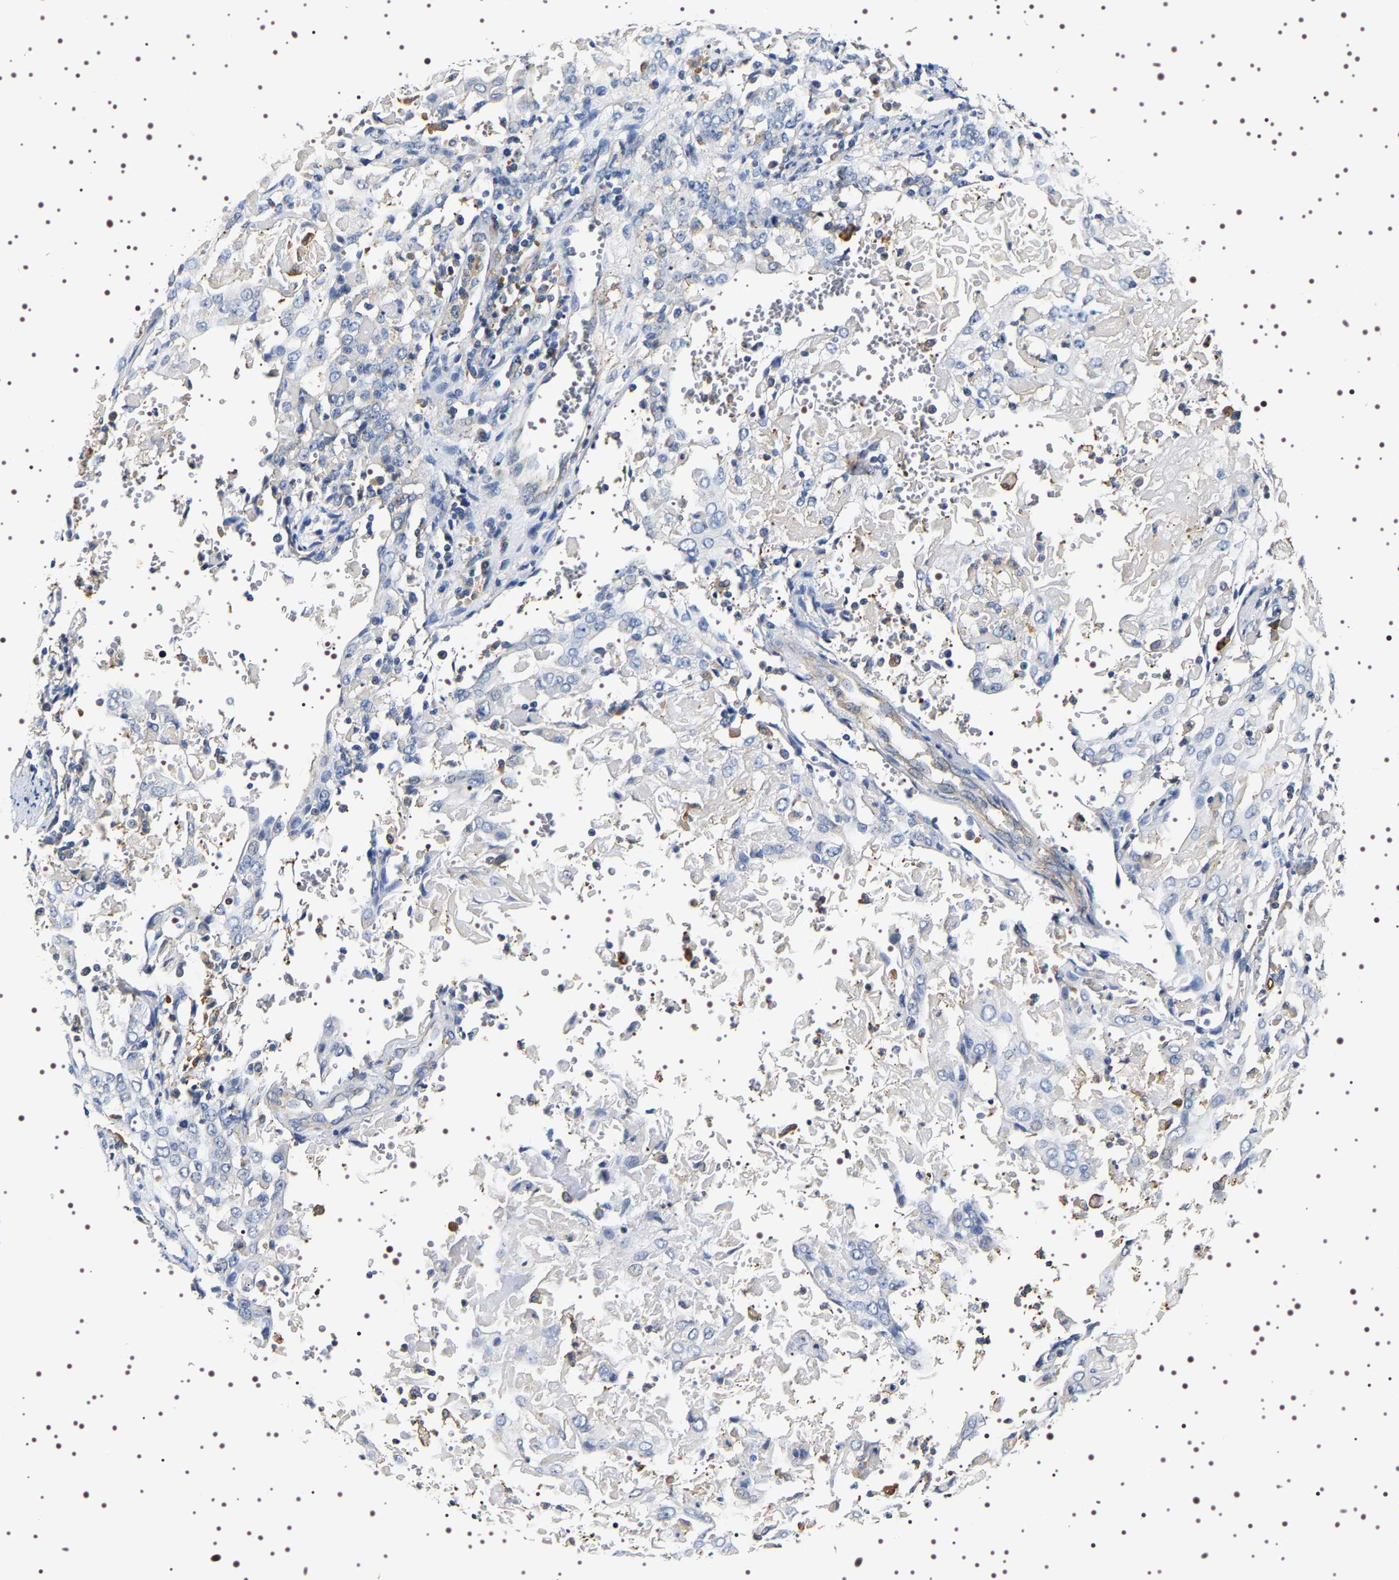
{"staining": {"intensity": "negative", "quantity": "none", "location": "none"}, "tissue": "cervical cancer", "cell_type": "Tumor cells", "image_type": "cancer", "snomed": [{"axis": "morphology", "description": "Squamous cell carcinoma, NOS"}, {"axis": "topography", "description": "Cervix"}], "caption": "Human cervical cancer stained for a protein using immunohistochemistry (IHC) exhibits no positivity in tumor cells.", "gene": "ALPL", "patient": {"sex": "female", "age": 39}}